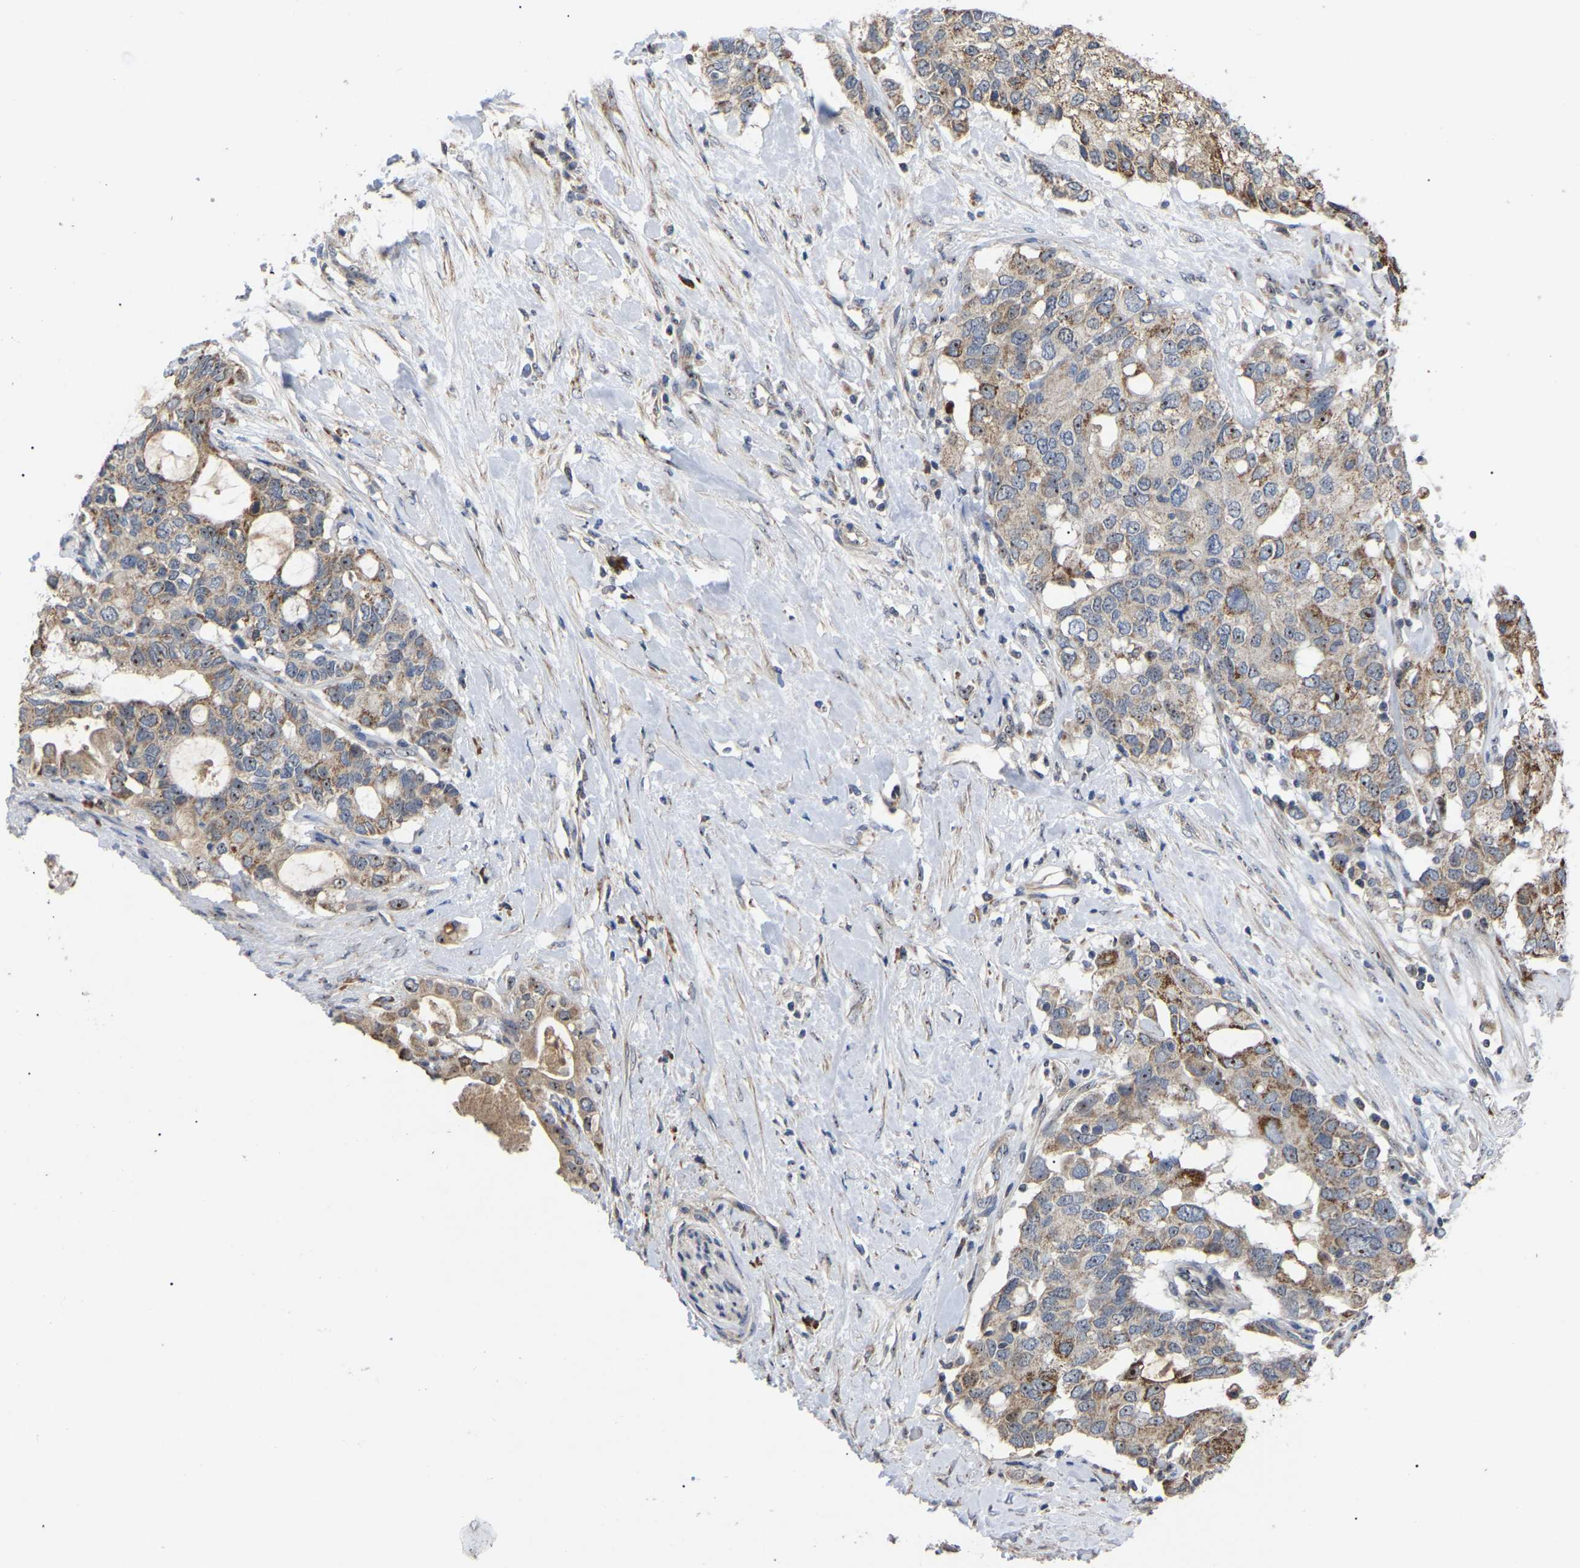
{"staining": {"intensity": "moderate", "quantity": ">75%", "location": "cytoplasmic/membranous"}, "tissue": "pancreatic cancer", "cell_type": "Tumor cells", "image_type": "cancer", "snomed": [{"axis": "morphology", "description": "Adenocarcinoma, NOS"}, {"axis": "topography", "description": "Pancreas"}], "caption": "Tumor cells show medium levels of moderate cytoplasmic/membranous staining in about >75% of cells in human adenocarcinoma (pancreatic).", "gene": "NOP53", "patient": {"sex": "female", "age": 56}}